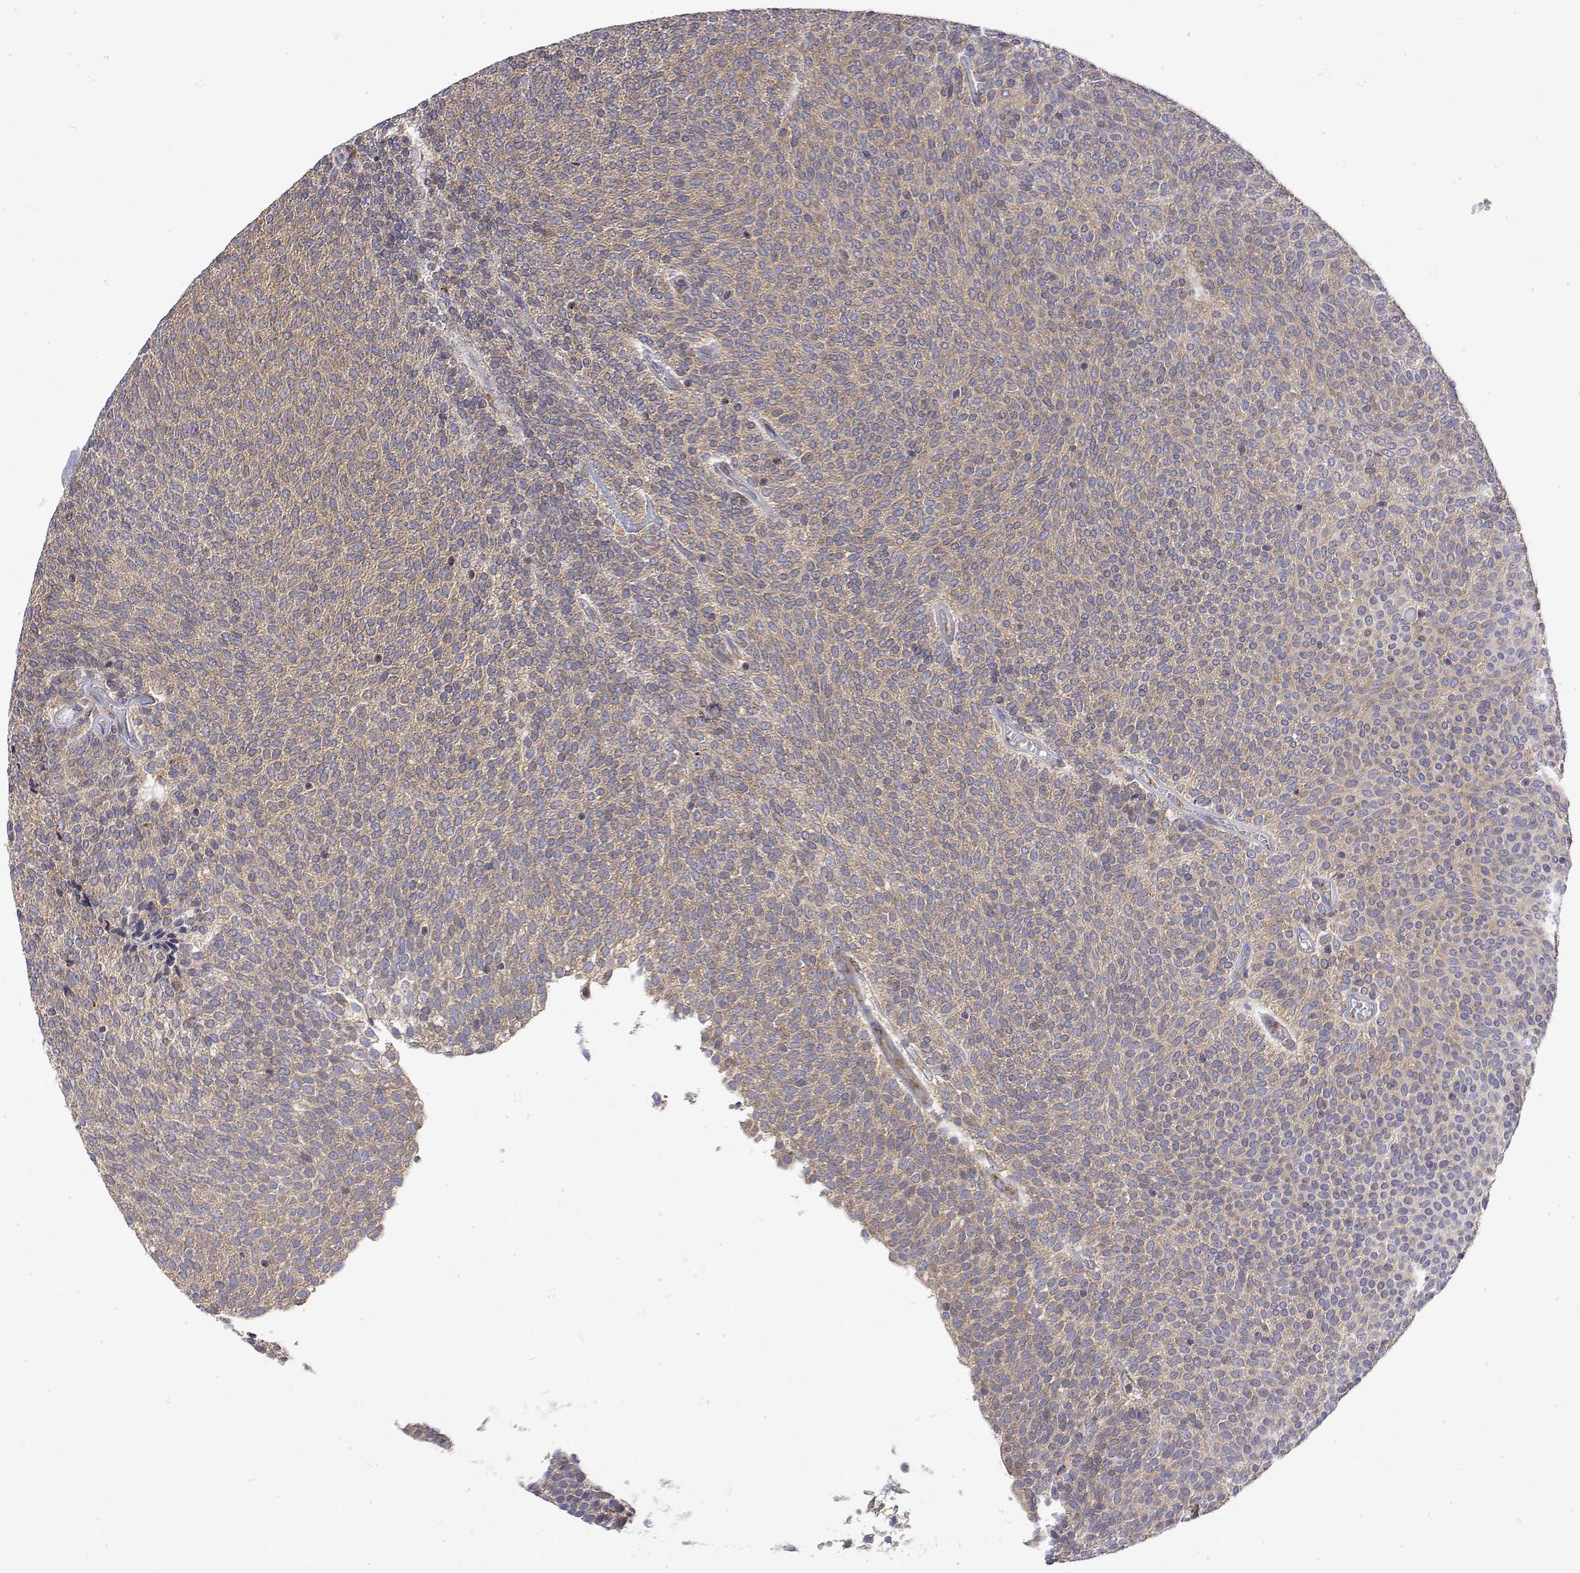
{"staining": {"intensity": "weak", "quantity": "25%-75%", "location": "cytoplasmic/membranous"}, "tissue": "urothelial cancer", "cell_type": "Tumor cells", "image_type": "cancer", "snomed": [{"axis": "morphology", "description": "Urothelial carcinoma, Low grade"}, {"axis": "topography", "description": "Urinary bladder"}], "caption": "There is low levels of weak cytoplasmic/membranous staining in tumor cells of urothelial cancer, as demonstrated by immunohistochemical staining (brown color).", "gene": "EEF1G", "patient": {"sex": "male", "age": 77}}